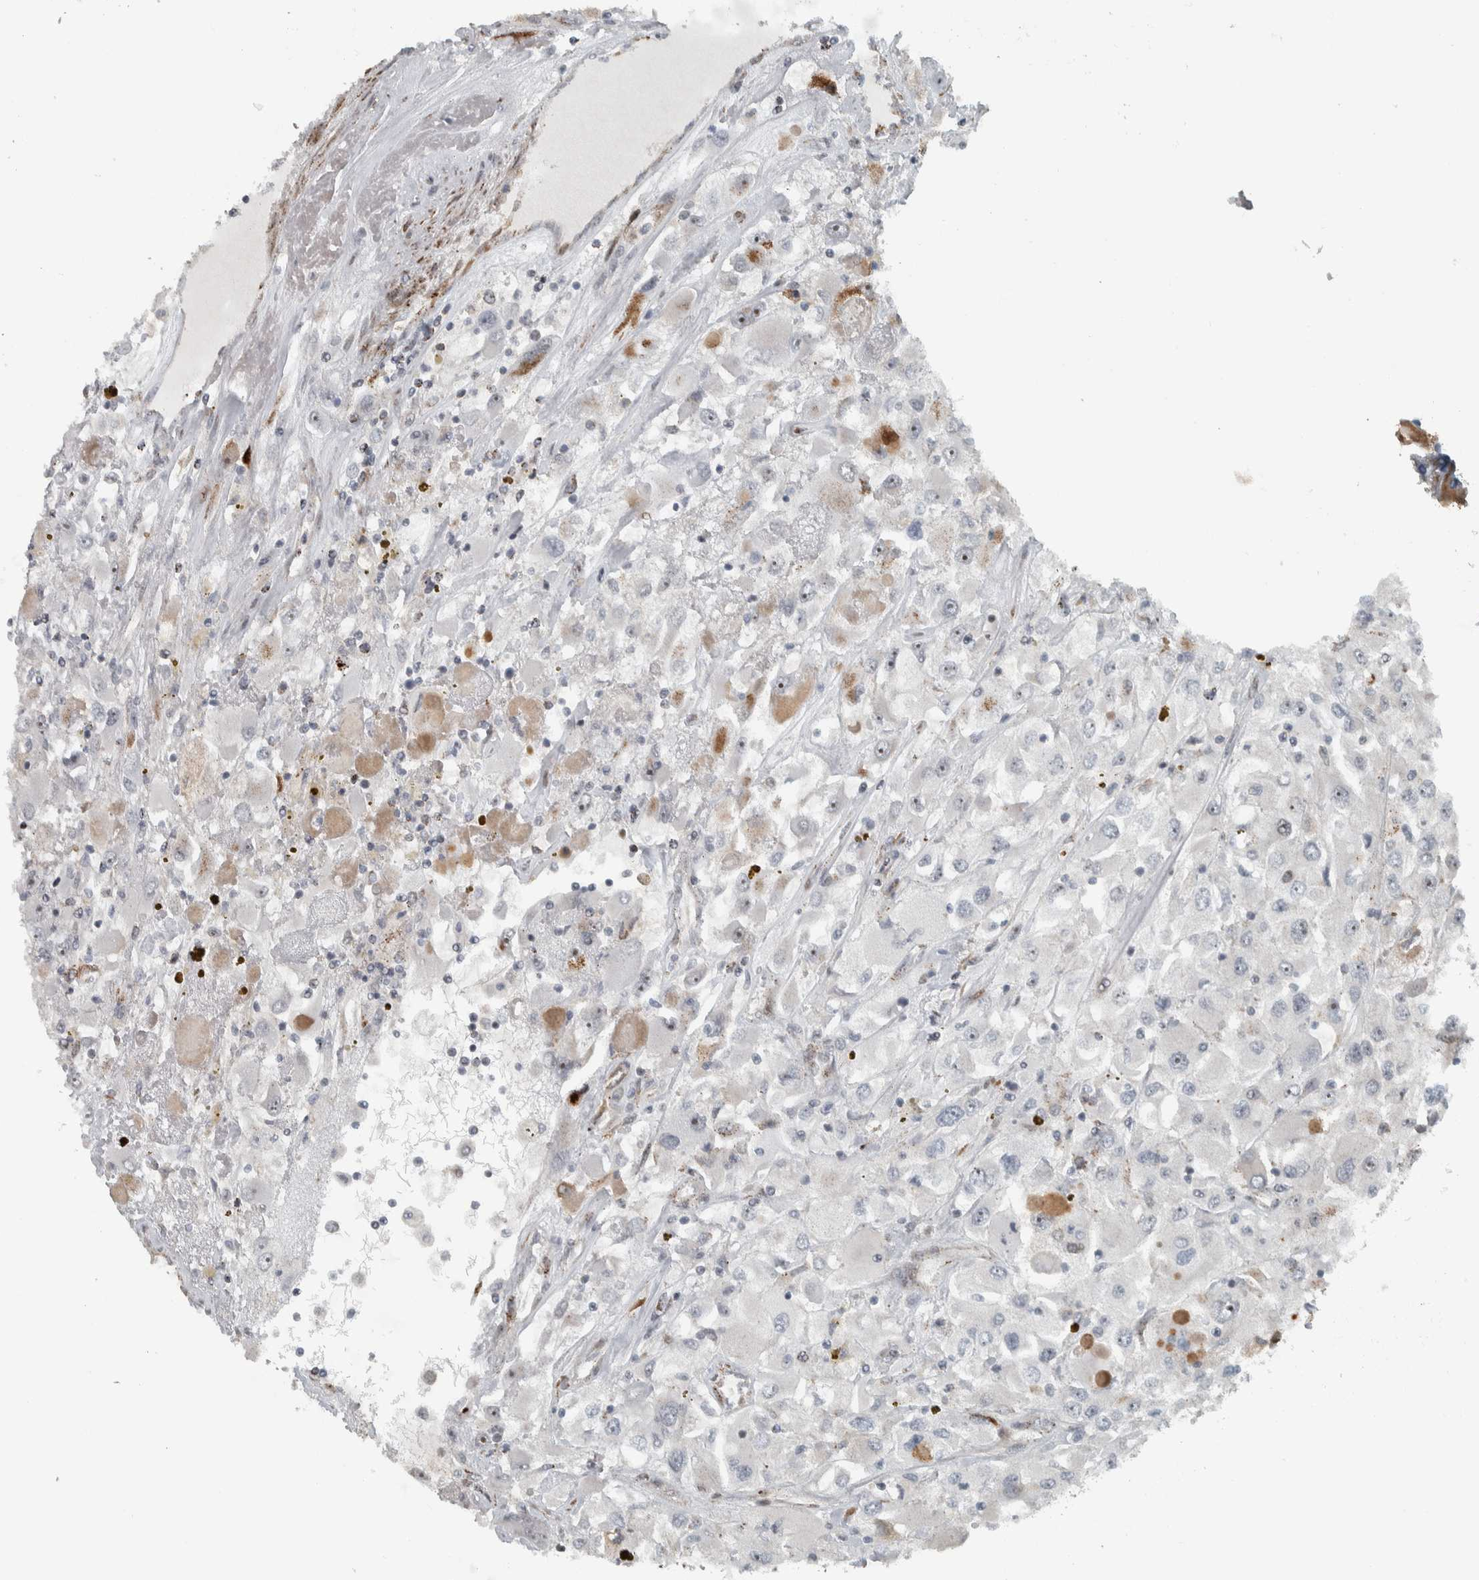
{"staining": {"intensity": "weak", "quantity": "<25%", "location": "cytoplasmic/membranous"}, "tissue": "renal cancer", "cell_type": "Tumor cells", "image_type": "cancer", "snomed": [{"axis": "morphology", "description": "Adenocarcinoma, NOS"}, {"axis": "topography", "description": "Kidney"}], "caption": "IHC image of adenocarcinoma (renal) stained for a protein (brown), which reveals no expression in tumor cells. (DAB (3,3'-diaminobenzidine) IHC, high magnification).", "gene": "PPM1K", "patient": {"sex": "female", "age": 52}}